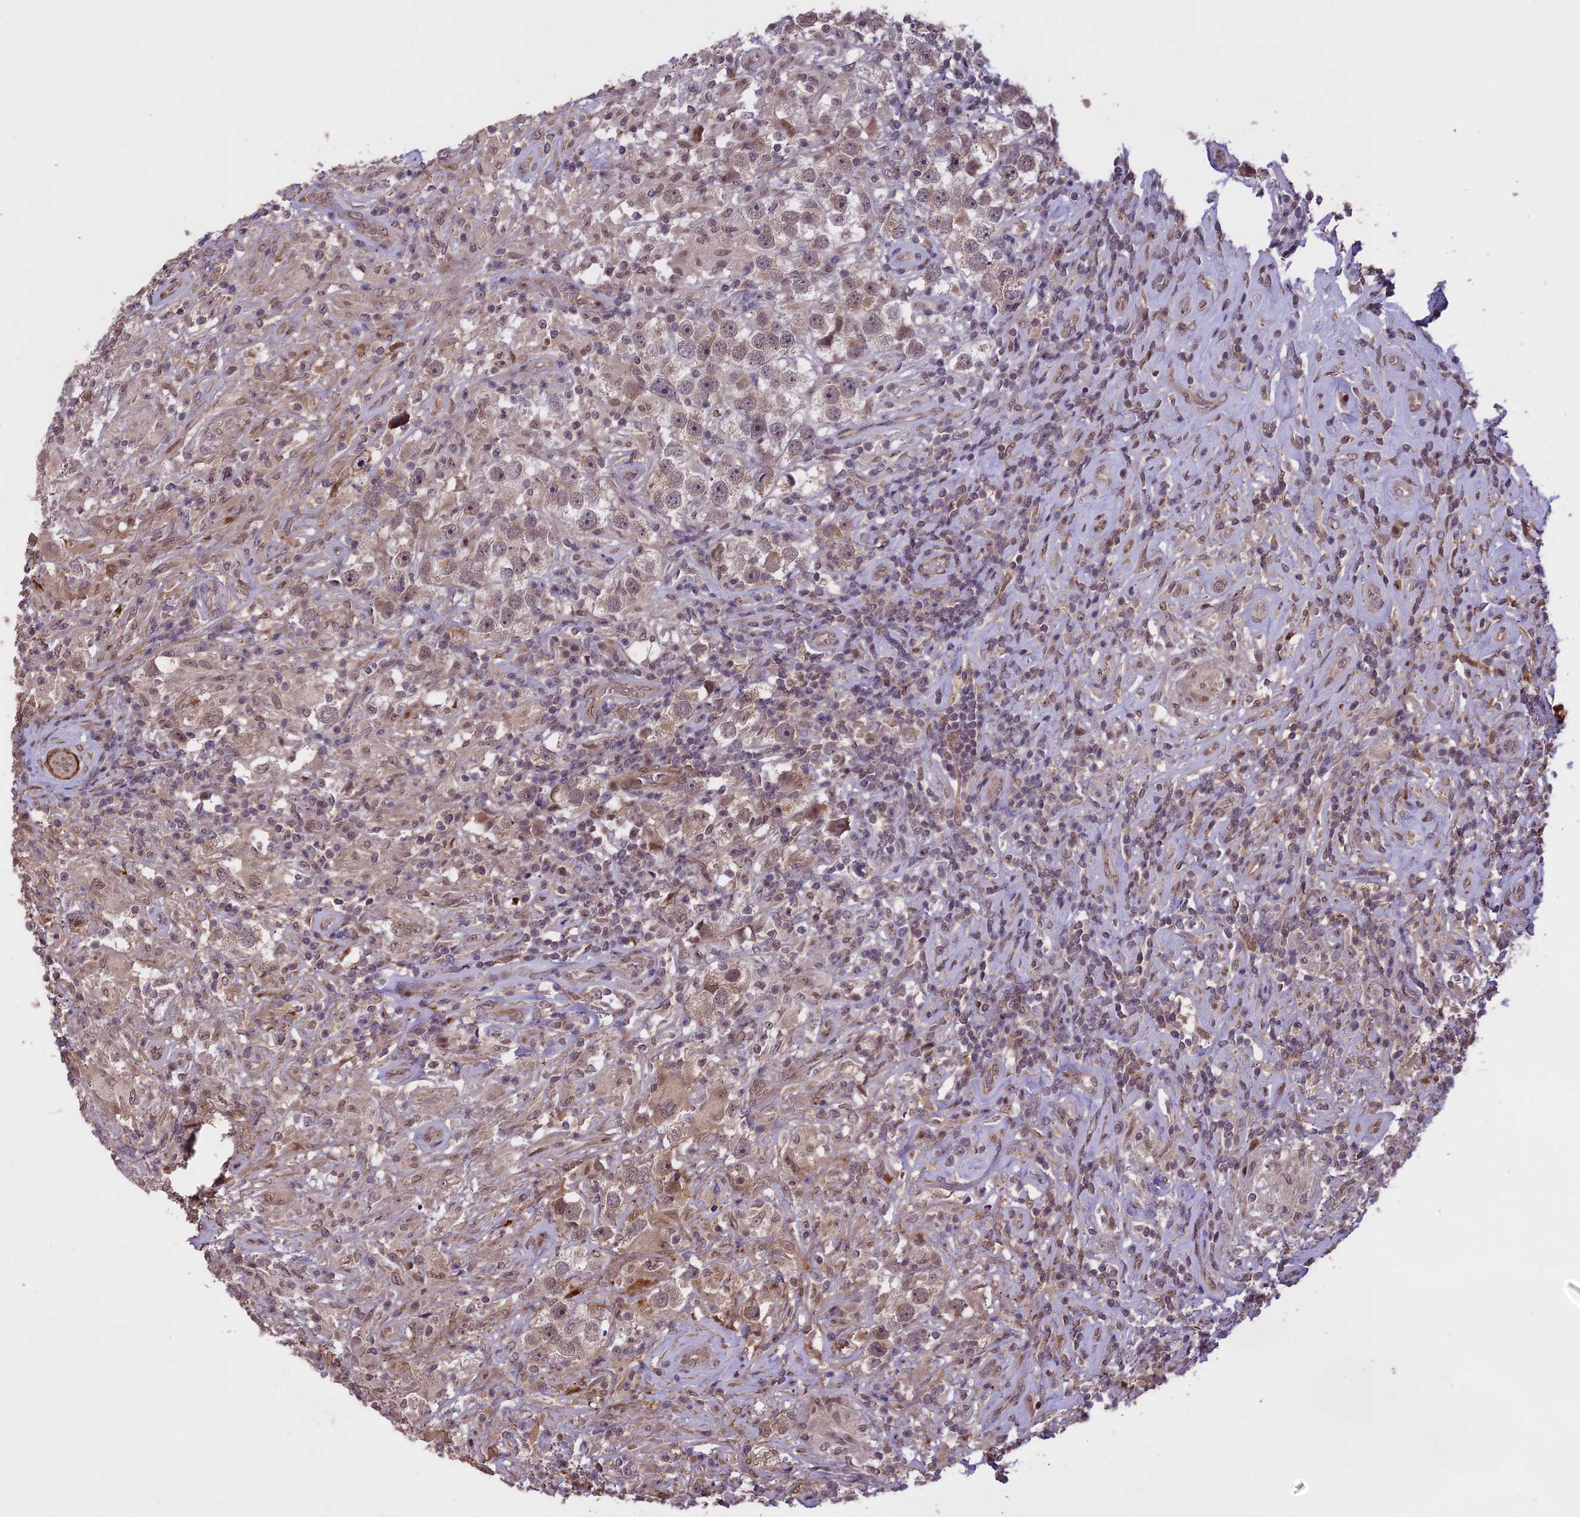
{"staining": {"intensity": "weak", "quantity": "<25%", "location": "cytoplasmic/membranous"}, "tissue": "testis cancer", "cell_type": "Tumor cells", "image_type": "cancer", "snomed": [{"axis": "morphology", "description": "Seminoma, NOS"}, {"axis": "topography", "description": "Testis"}], "caption": "Testis cancer (seminoma) was stained to show a protein in brown. There is no significant positivity in tumor cells.", "gene": "PRELID2", "patient": {"sex": "male", "age": 49}}